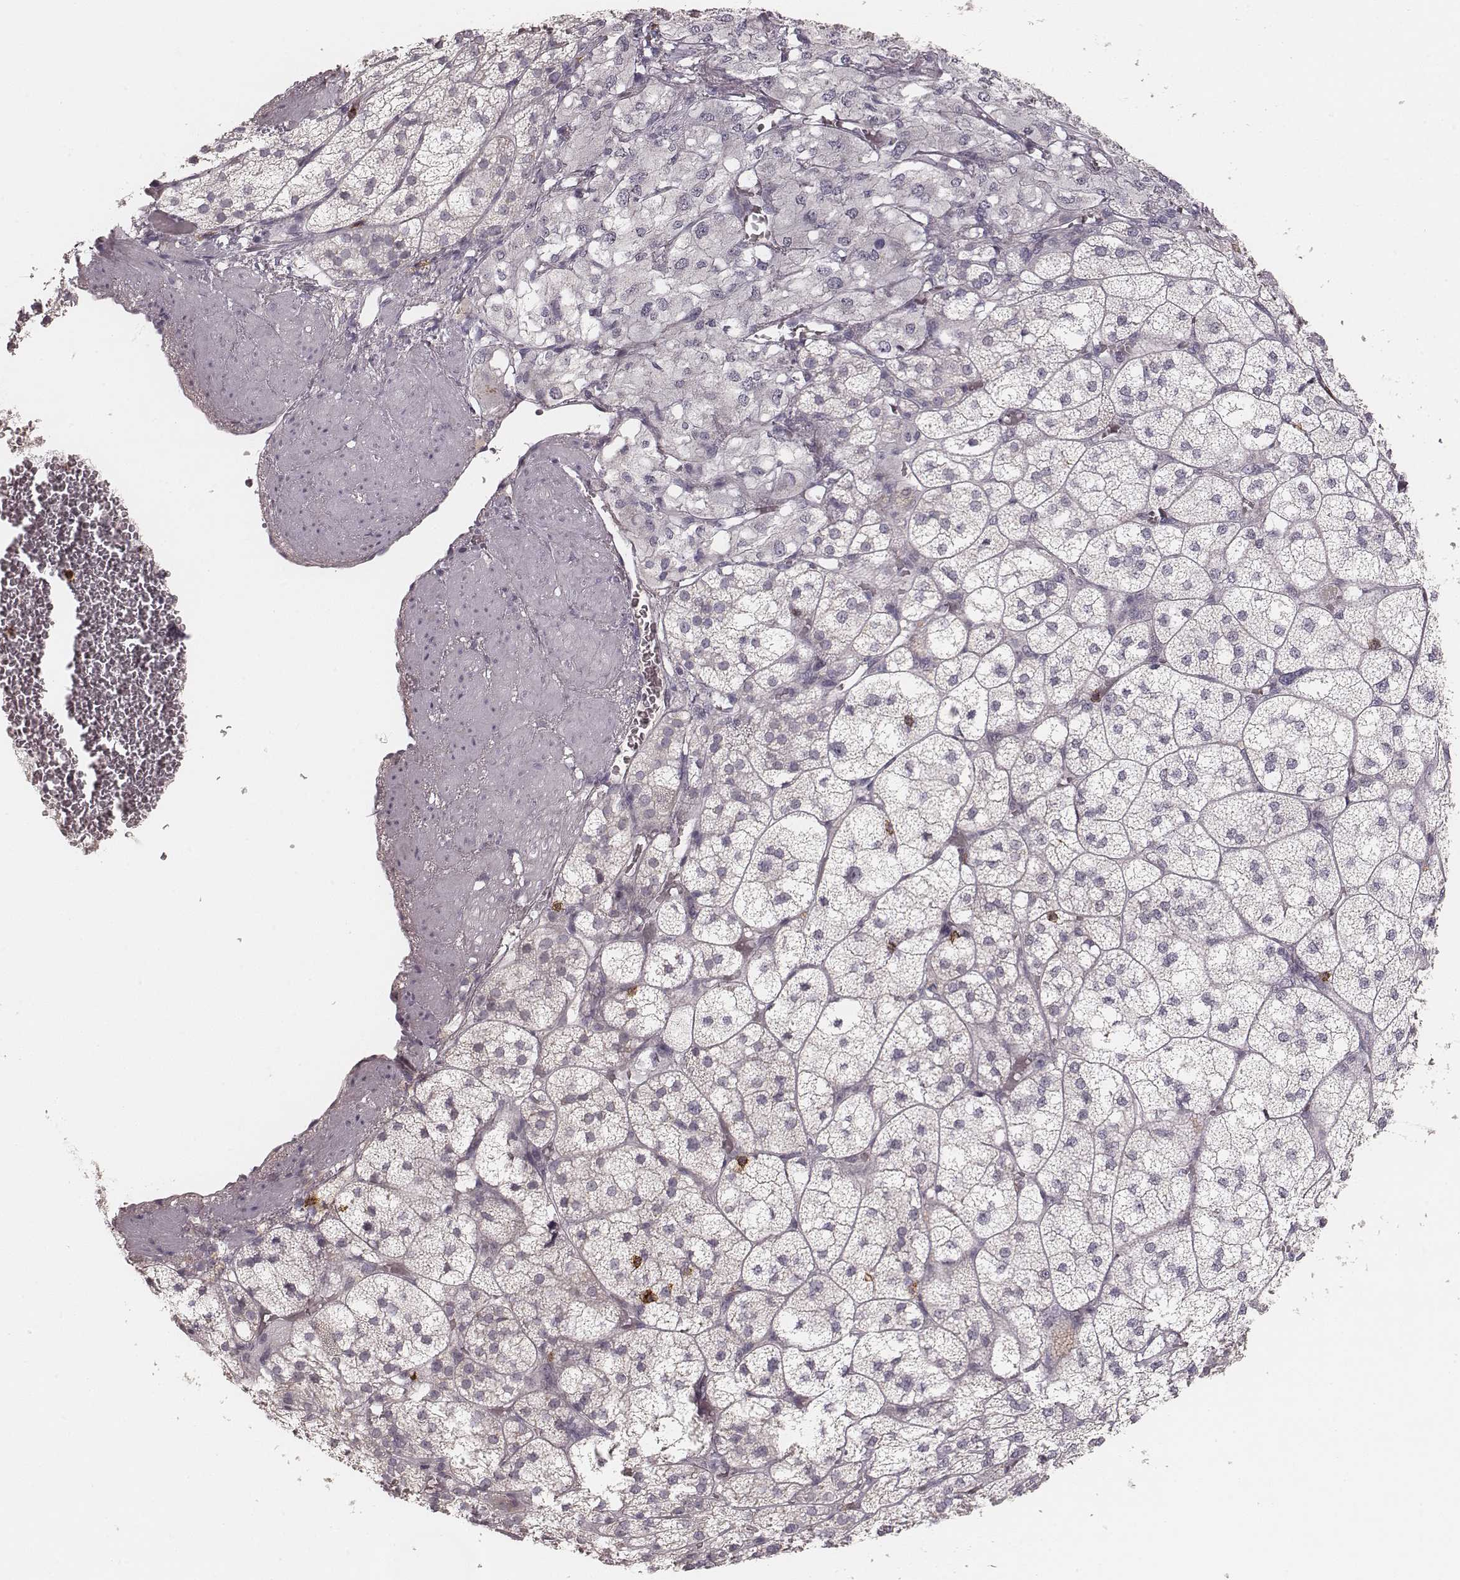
{"staining": {"intensity": "negative", "quantity": "none", "location": "none"}, "tissue": "adrenal gland", "cell_type": "Glandular cells", "image_type": "normal", "snomed": [{"axis": "morphology", "description": "Normal tissue, NOS"}, {"axis": "topography", "description": "Adrenal gland"}], "caption": "Immunohistochemistry histopathology image of benign adrenal gland: adrenal gland stained with DAB (3,3'-diaminobenzidine) demonstrates no significant protein staining in glandular cells. (Stains: DAB (3,3'-diaminobenzidine) immunohistochemistry with hematoxylin counter stain, Microscopy: brightfield microscopy at high magnification).", "gene": "CD8A", "patient": {"sex": "female", "age": 60}}